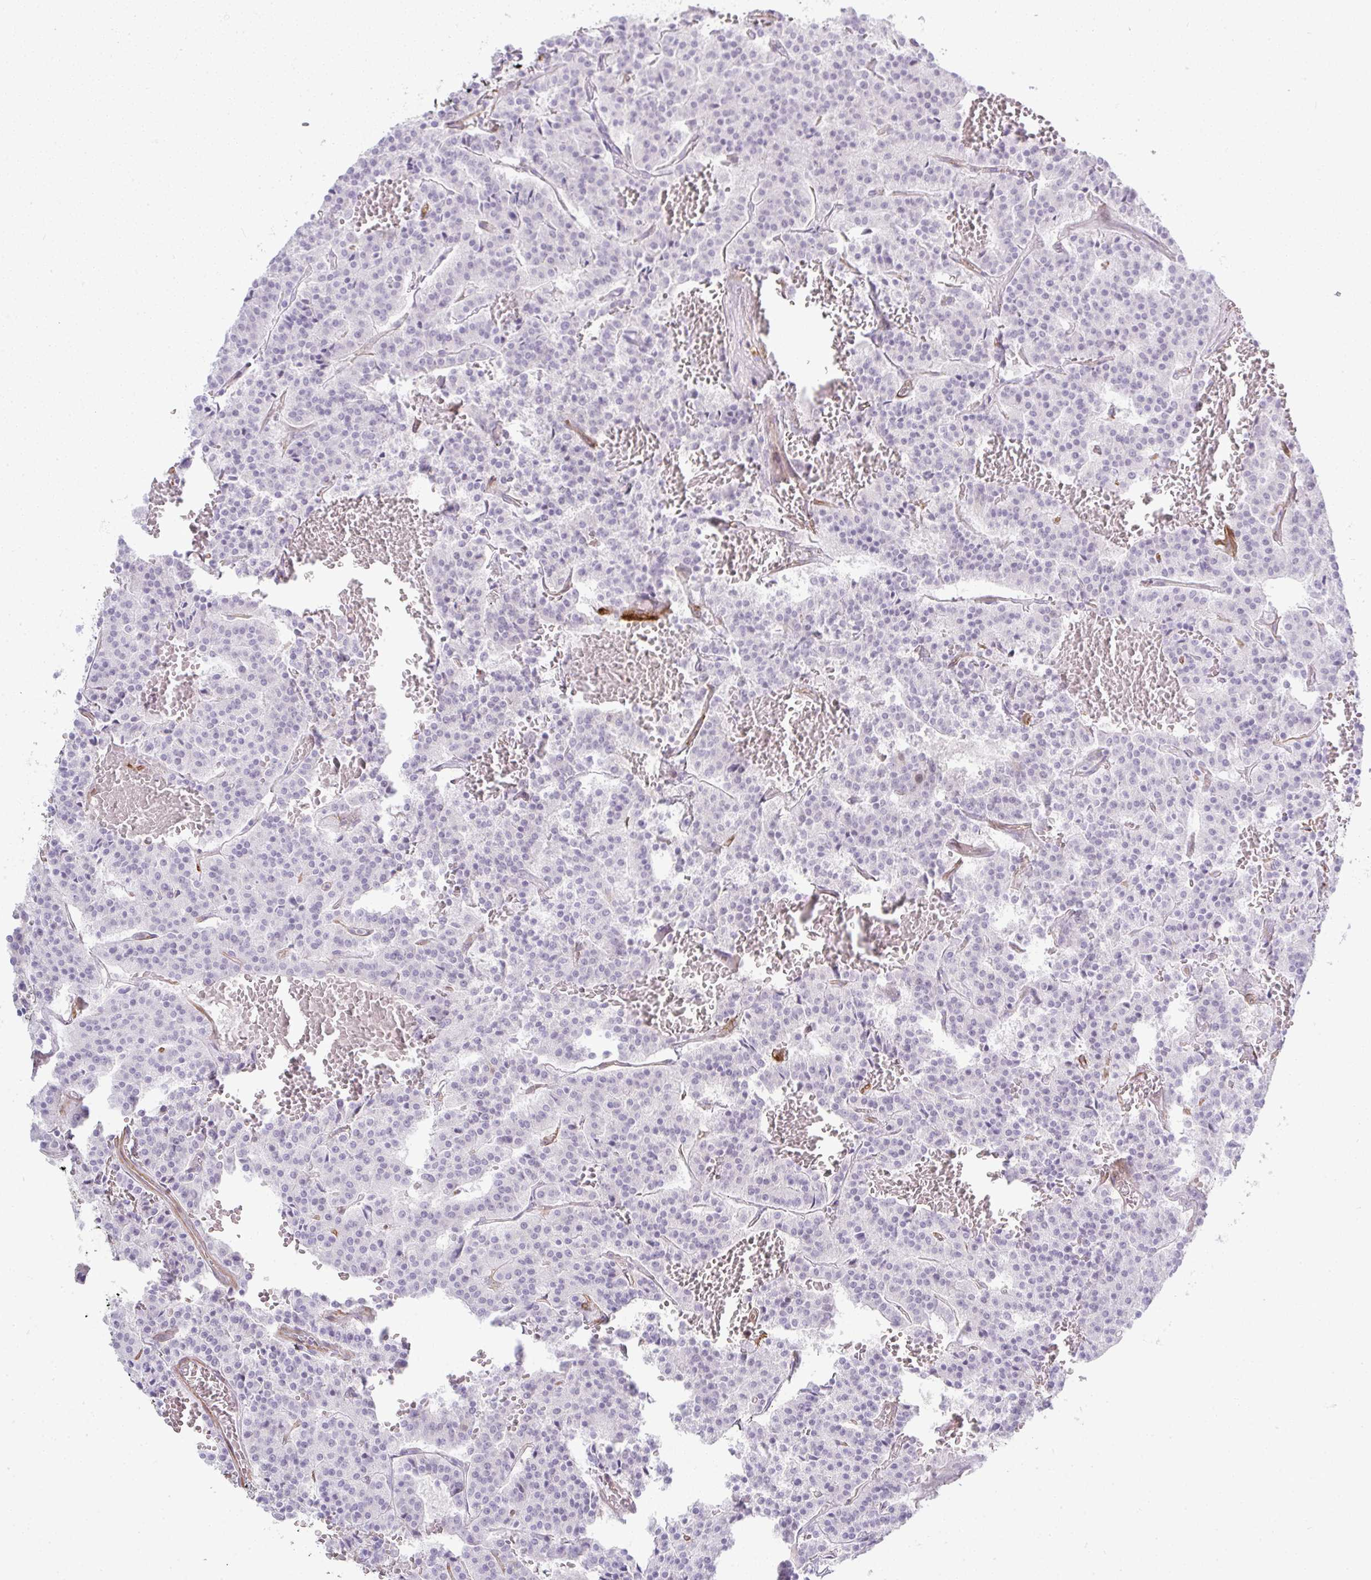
{"staining": {"intensity": "negative", "quantity": "none", "location": "none"}, "tissue": "carcinoid", "cell_type": "Tumor cells", "image_type": "cancer", "snomed": [{"axis": "morphology", "description": "Carcinoid, malignant, NOS"}, {"axis": "topography", "description": "Lung"}], "caption": "This is an immunohistochemistry micrograph of malignant carcinoid. There is no expression in tumor cells.", "gene": "UBE2S", "patient": {"sex": "male", "age": 70}}